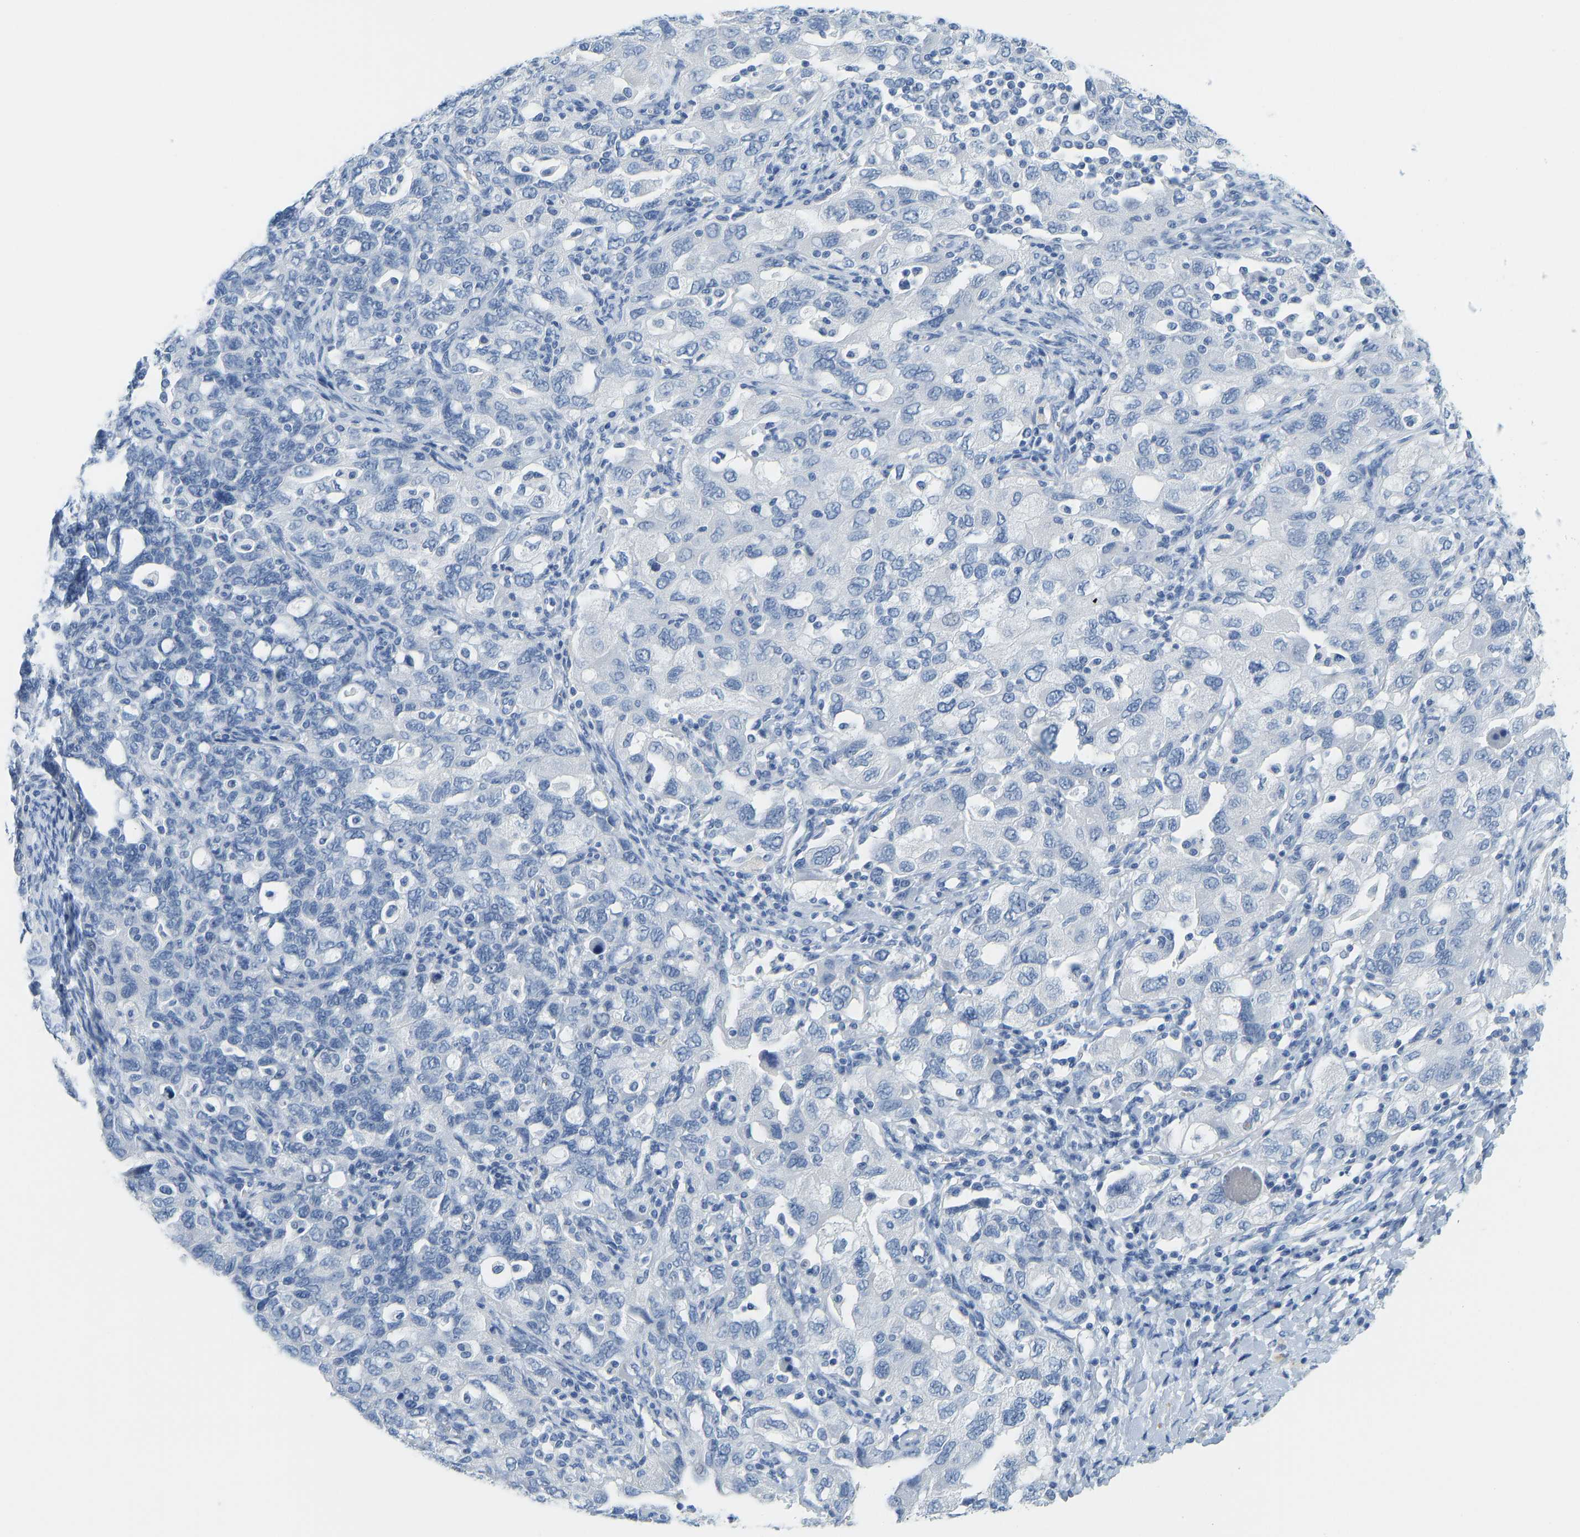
{"staining": {"intensity": "negative", "quantity": "none", "location": "none"}, "tissue": "ovarian cancer", "cell_type": "Tumor cells", "image_type": "cancer", "snomed": [{"axis": "morphology", "description": "Carcinoma, NOS"}, {"axis": "morphology", "description": "Cystadenocarcinoma, serous, NOS"}, {"axis": "topography", "description": "Ovary"}], "caption": "Photomicrograph shows no significant protein staining in tumor cells of carcinoma (ovarian).", "gene": "SERPINB3", "patient": {"sex": "female", "age": 69}}